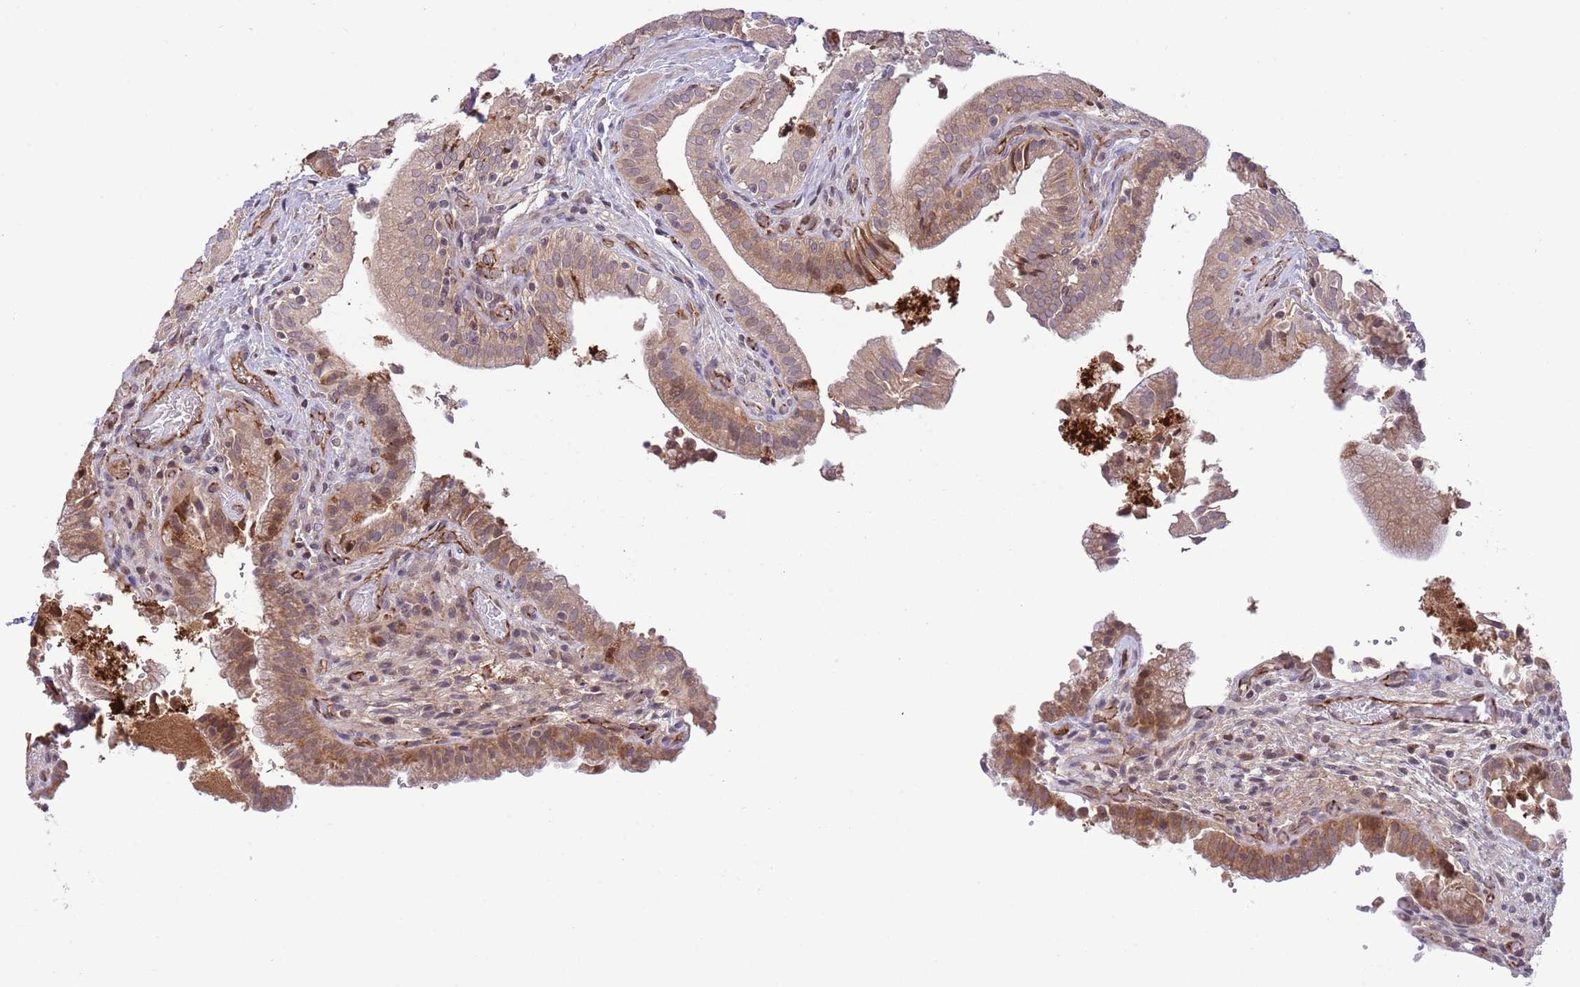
{"staining": {"intensity": "moderate", "quantity": ">75%", "location": "cytoplasmic/membranous"}, "tissue": "gallbladder", "cell_type": "Glandular cells", "image_type": "normal", "snomed": [{"axis": "morphology", "description": "Normal tissue, NOS"}, {"axis": "topography", "description": "Gallbladder"}], "caption": "A brown stain labels moderate cytoplasmic/membranous expression of a protein in glandular cells of benign gallbladder.", "gene": "DPP10", "patient": {"sex": "male", "age": 24}}